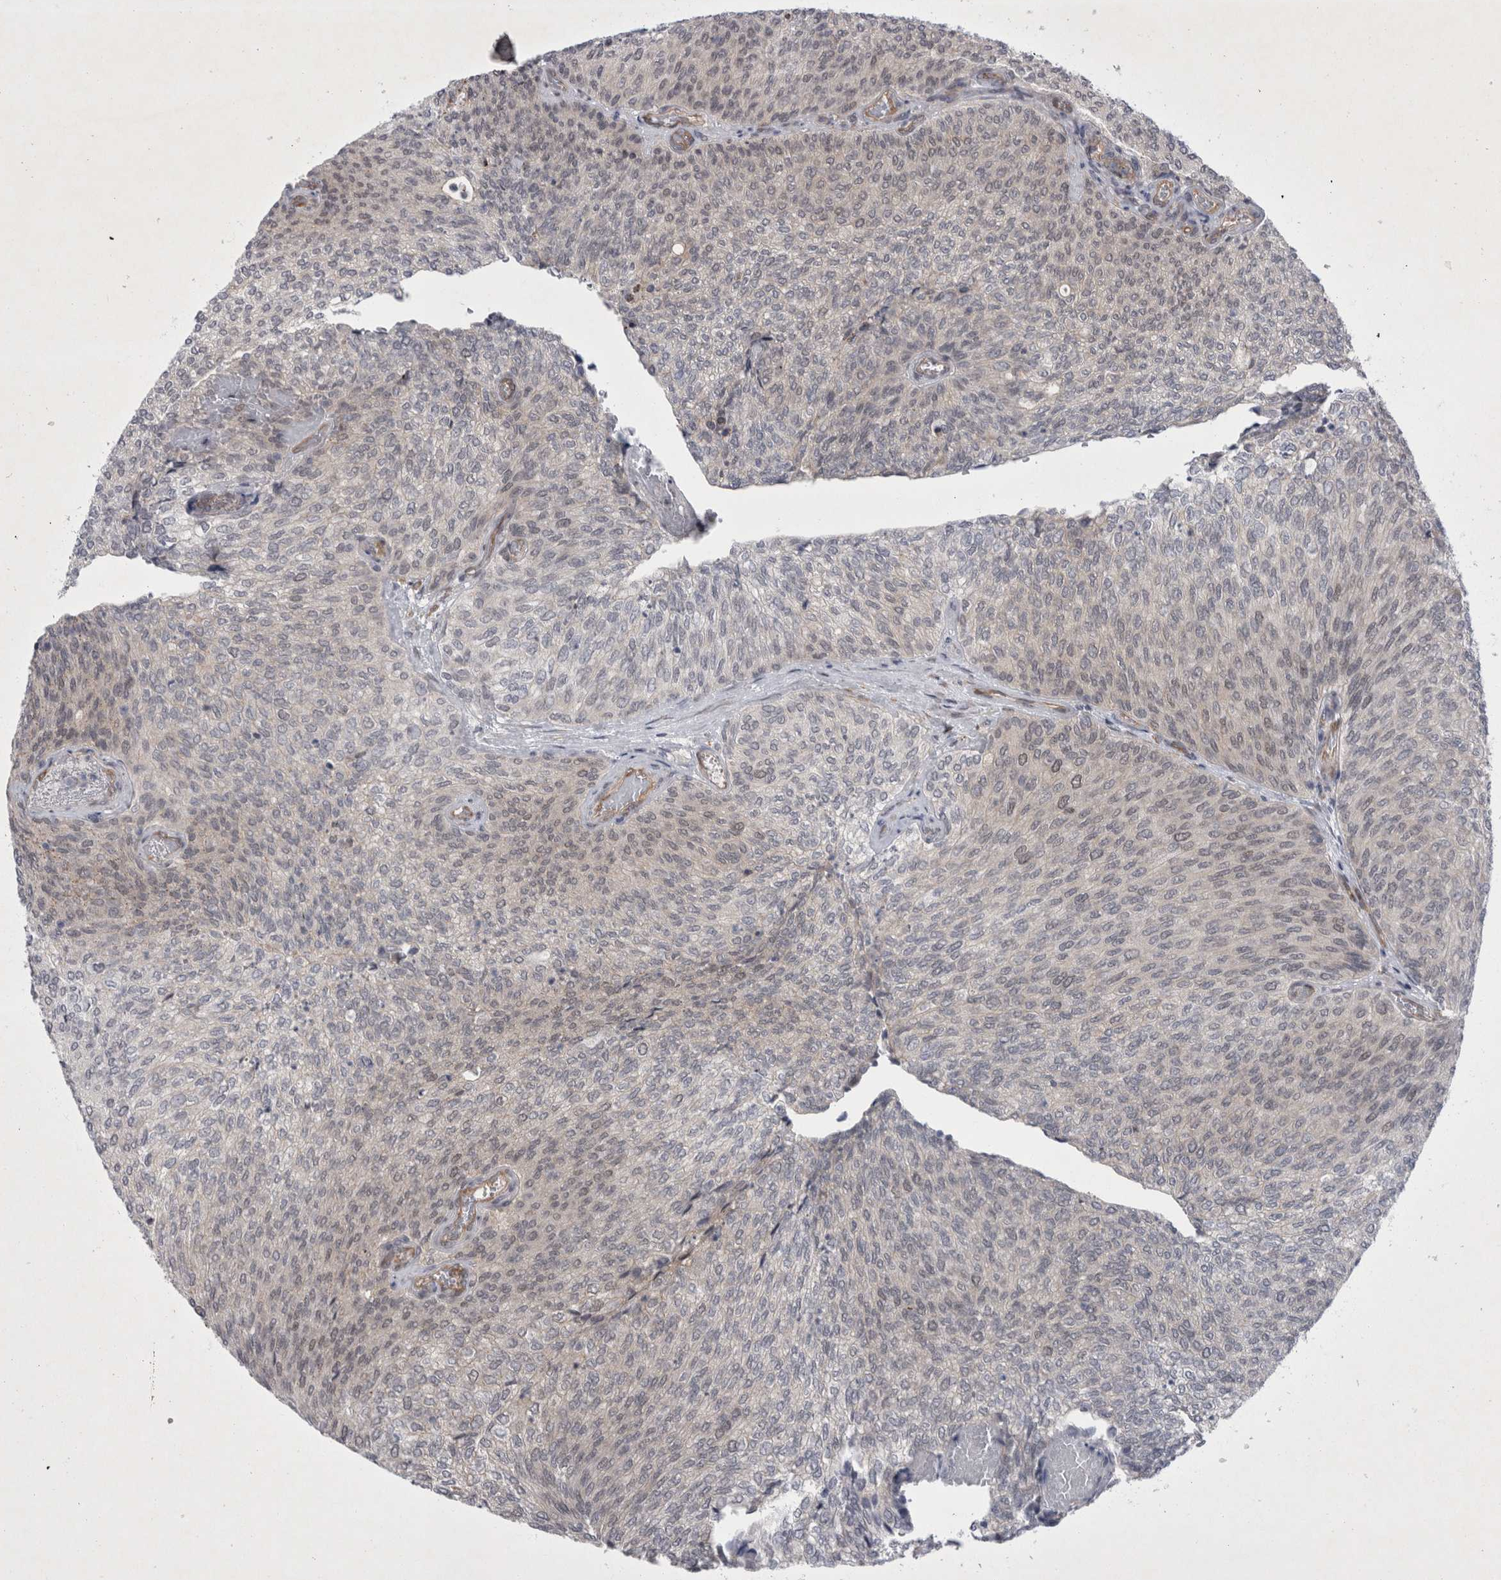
{"staining": {"intensity": "weak", "quantity": "<25%", "location": "nuclear"}, "tissue": "urothelial cancer", "cell_type": "Tumor cells", "image_type": "cancer", "snomed": [{"axis": "morphology", "description": "Urothelial carcinoma, Low grade"}, {"axis": "topography", "description": "Urinary bladder"}], "caption": "Protein analysis of urothelial cancer demonstrates no significant positivity in tumor cells.", "gene": "PARP11", "patient": {"sex": "female", "age": 79}}